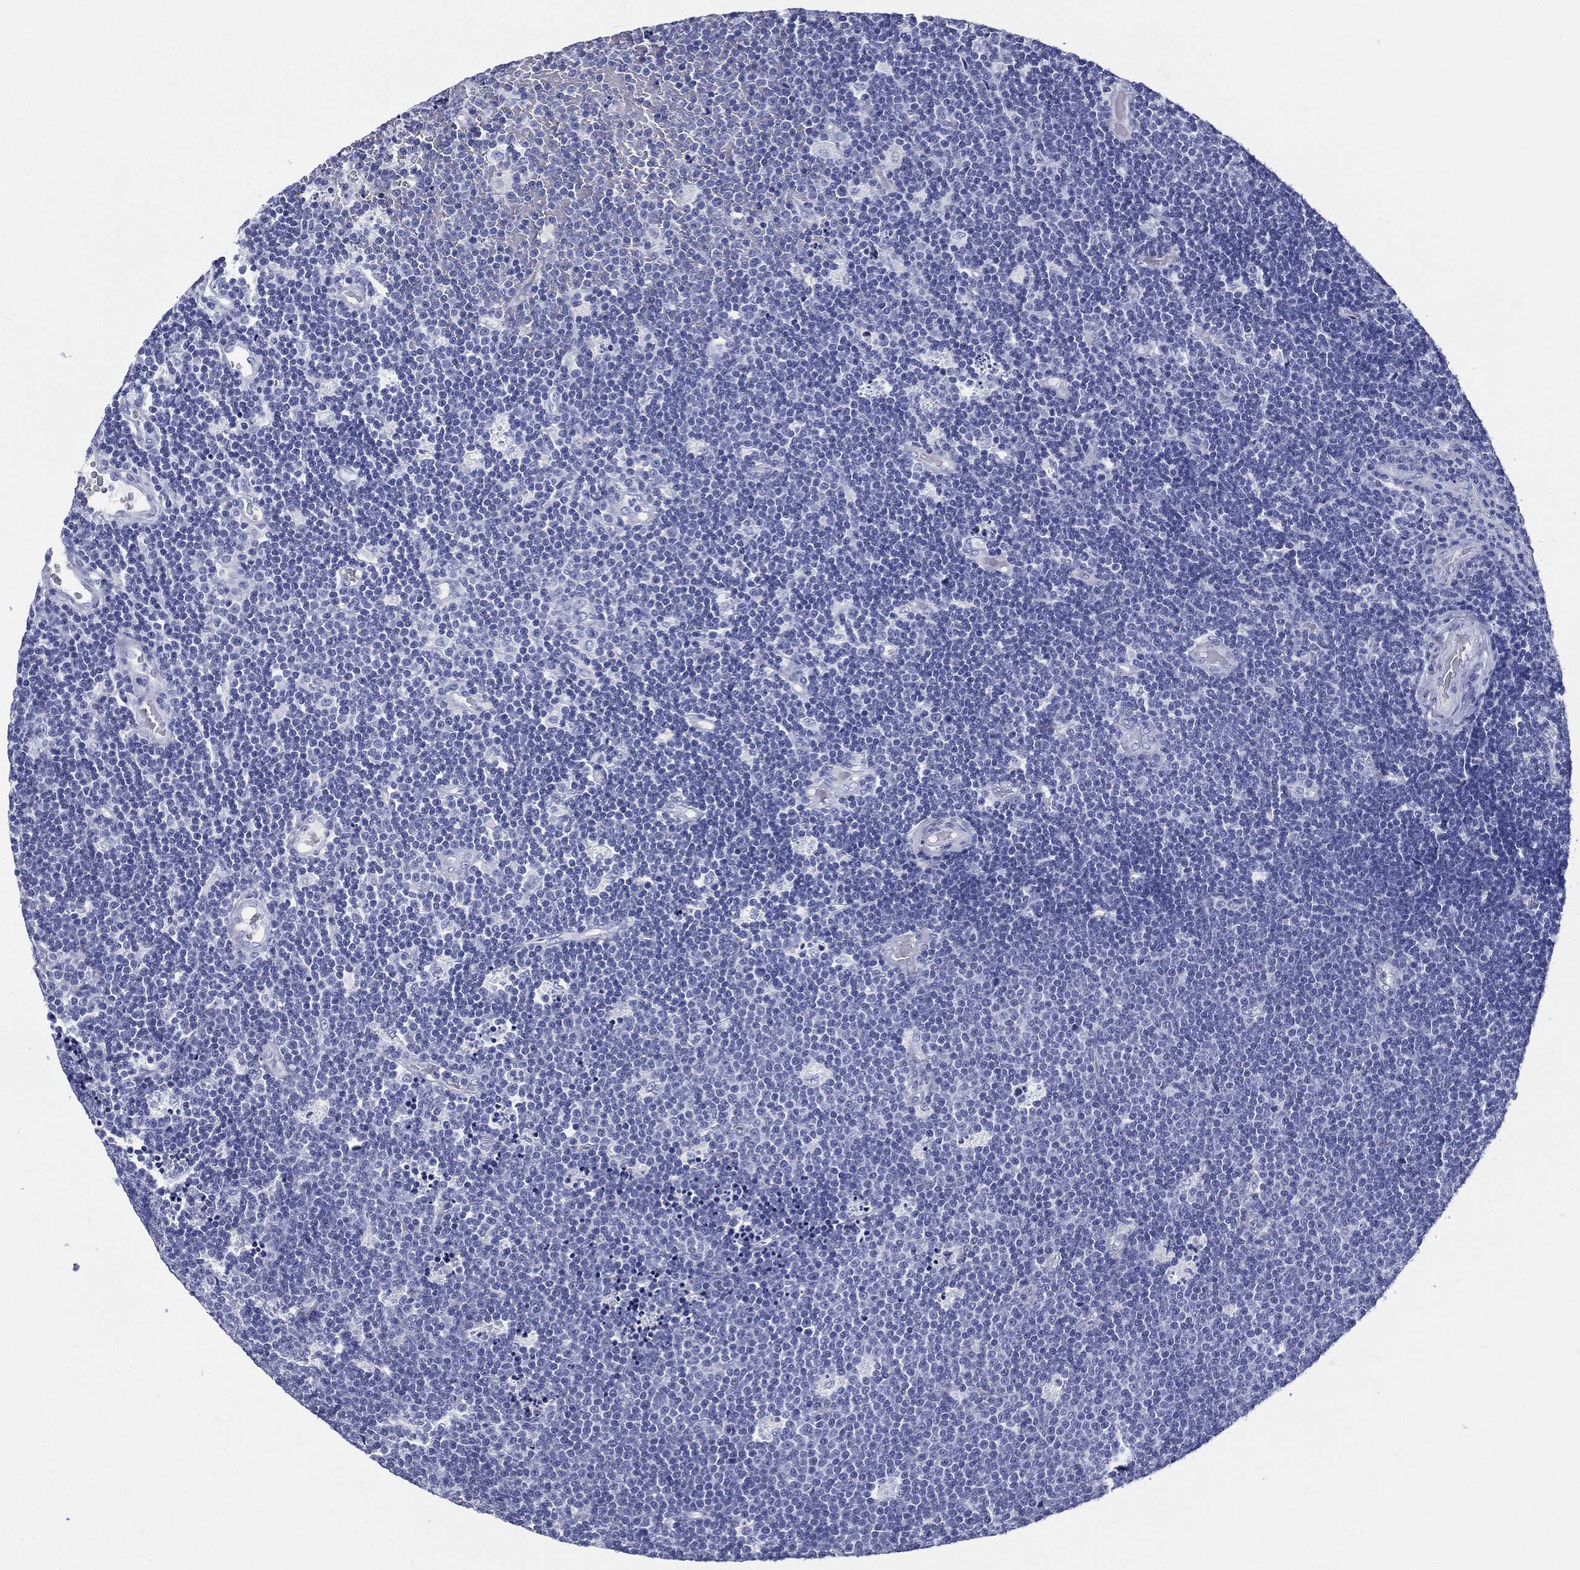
{"staining": {"intensity": "negative", "quantity": "none", "location": "none"}, "tissue": "lymphoma", "cell_type": "Tumor cells", "image_type": "cancer", "snomed": [{"axis": "morphology", "description": "Malignant lymphoma, non-Hodgkin's type, Low grade"}, {"axis": "topography", "description": "Brain"}], "caption": "The image exhibits no staining of tumor cells in lymphoma. The staining was performed using DAB to visualize the protein expression in brown, while the nuclei were stained in blue with hematoxylin (Magnification: 20x).", "gene": "RSPH4A", "patient": {"sex": "female", "age": 66}}